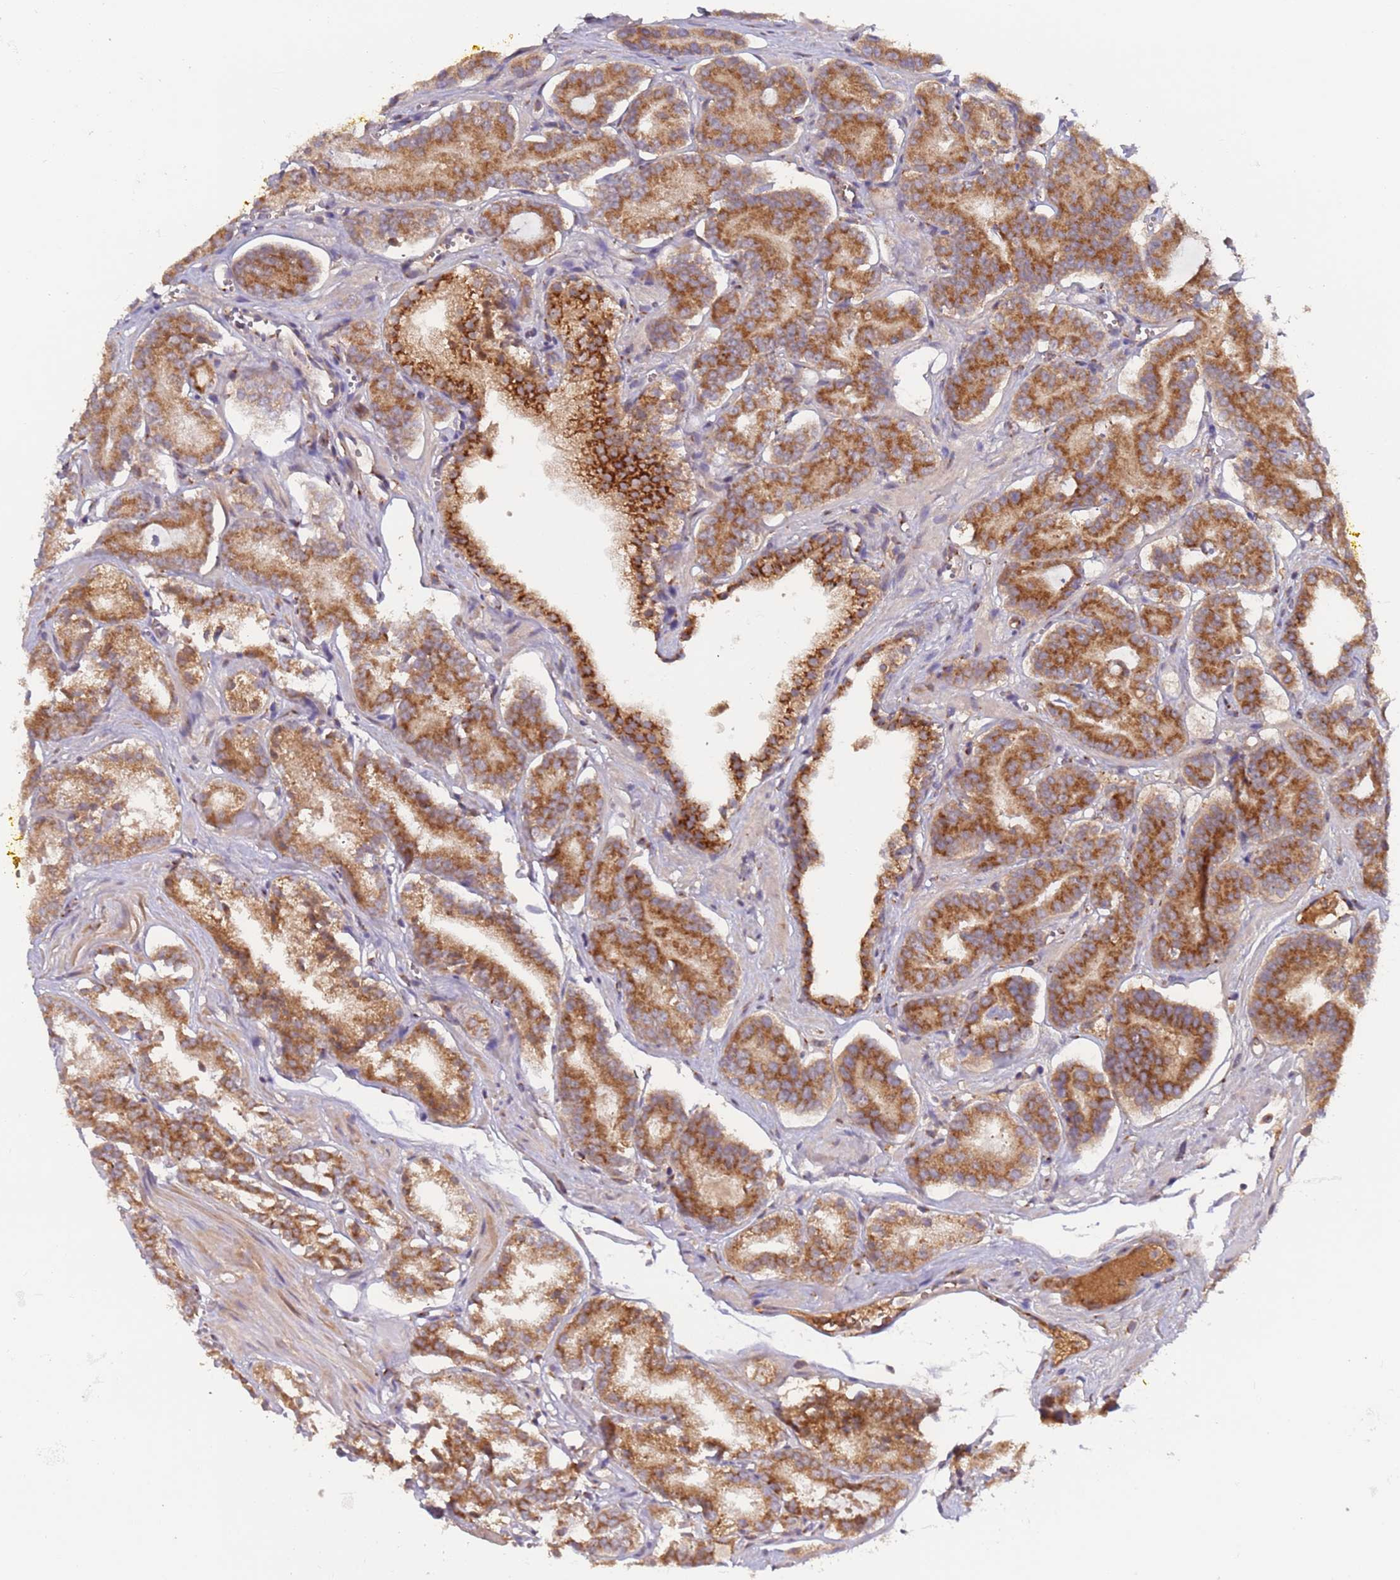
{"staining": {"intensity": "strong", "quantity": ">75%", "location": "cytoplasmic/membranous"}, "tissue": "prostate cancer", "cell_type": "Tumor cells", "image_type": "cancer", "snomed": [{"axis": "morphology", "description": "Adenocarcinoma, High grade"}, {"axis": "topography", "description": "Prostate"}], "caption": "Tumor cells show strong cytoplasmic/membranous positivity in approximately >75% of cells in prostate cancer (high-grade adenocarcinoma). Immunohistochemistry (ihc) stains the protein in brown and the nuclei are stained blue.", "gene": "OR5A2", "patient": {"sex": "male", "age": 72}}